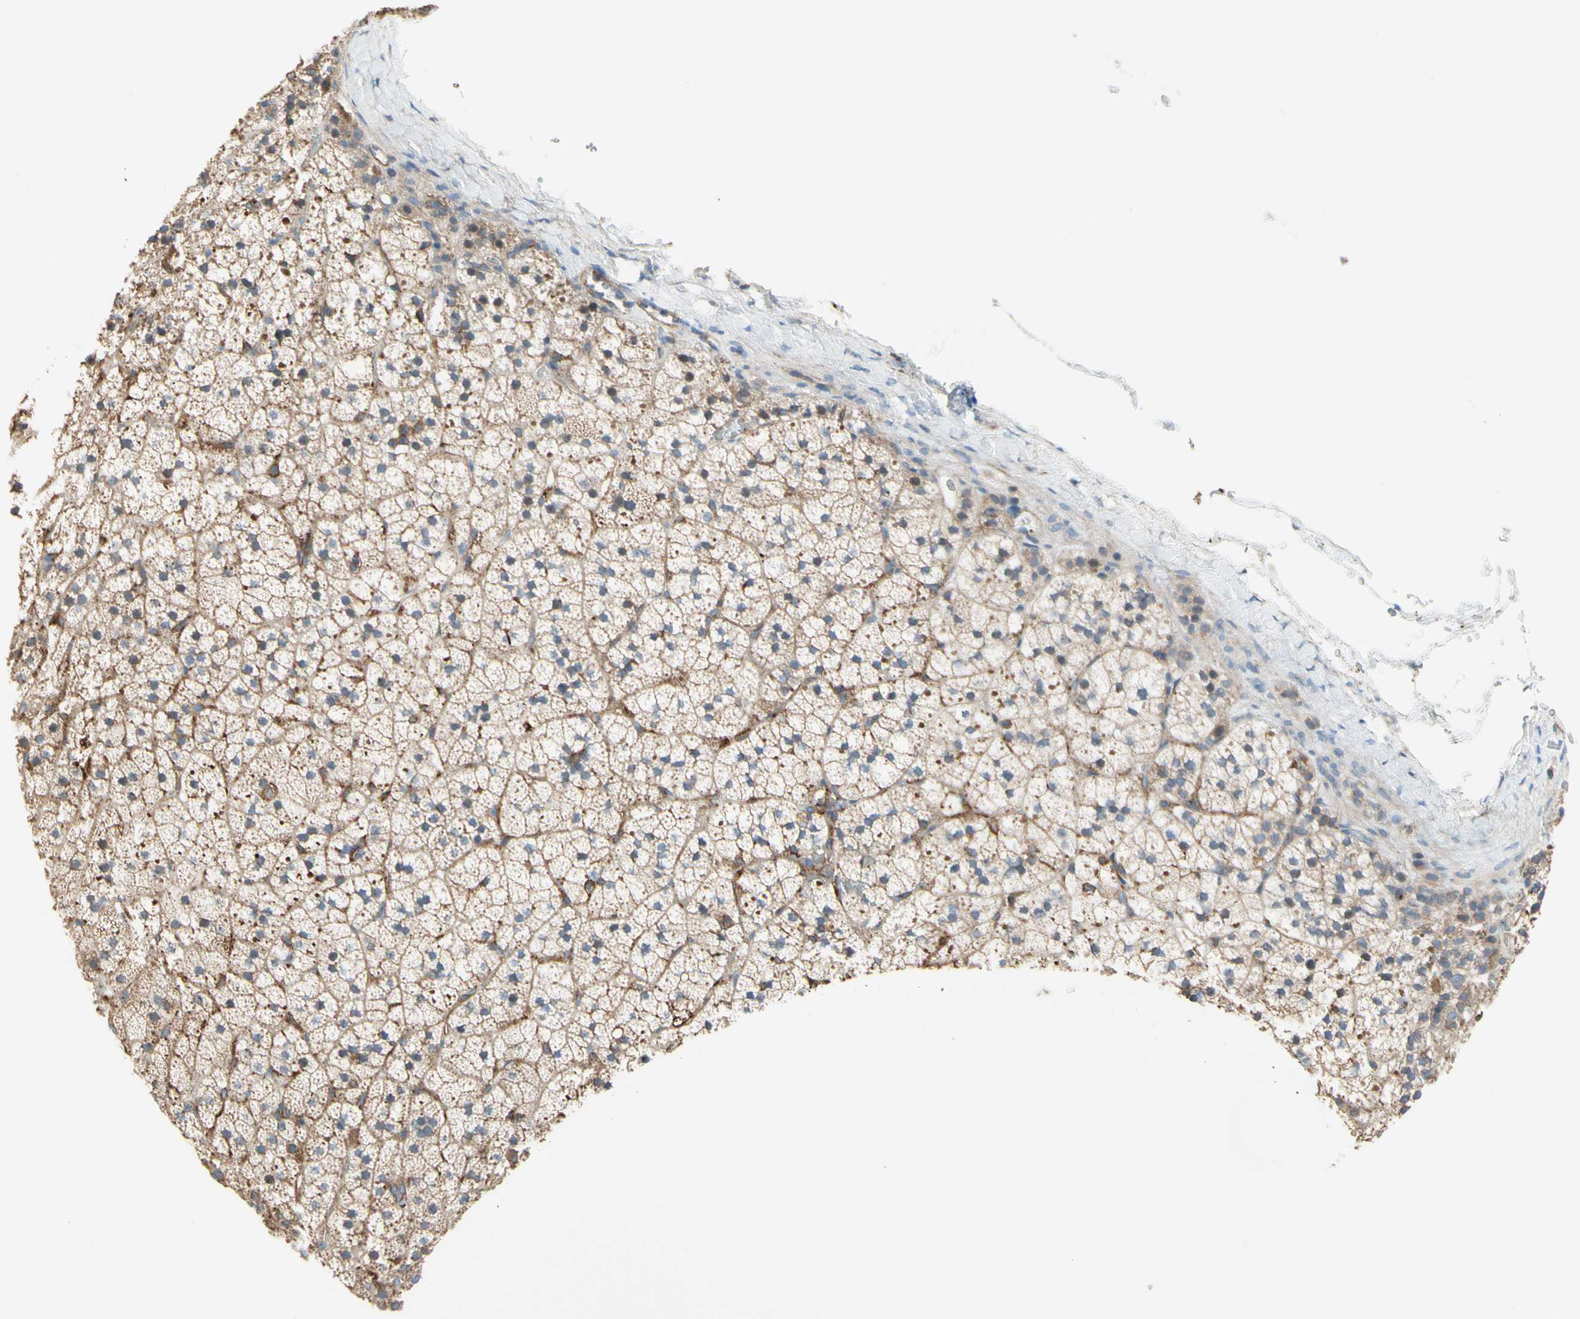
{"staining": {"intensity": "moderate", "quantity": ">75%", "location": "cytoplasmic/membranous"}, "tissue": "adrenal gland", "cell_type": "Glandular cells", "image_type": "normal", "snomed": [{"axis": "morphology", "description": "Normal tissue, NOS"}, {"axis": "topography", "description": "Adrenal gland"}], "caption": "Immunohistochemical staining of unremarkable human adrenal gland shows >75% levels of moderate cytoplasmic/membranous protein staining in approximately >75% of glandular cells. (brown staining indicates protein expression, while blue staining denotes nuclei).", "gene": "SEMA4C", "patient": {"sex": "male", "age": 35}}